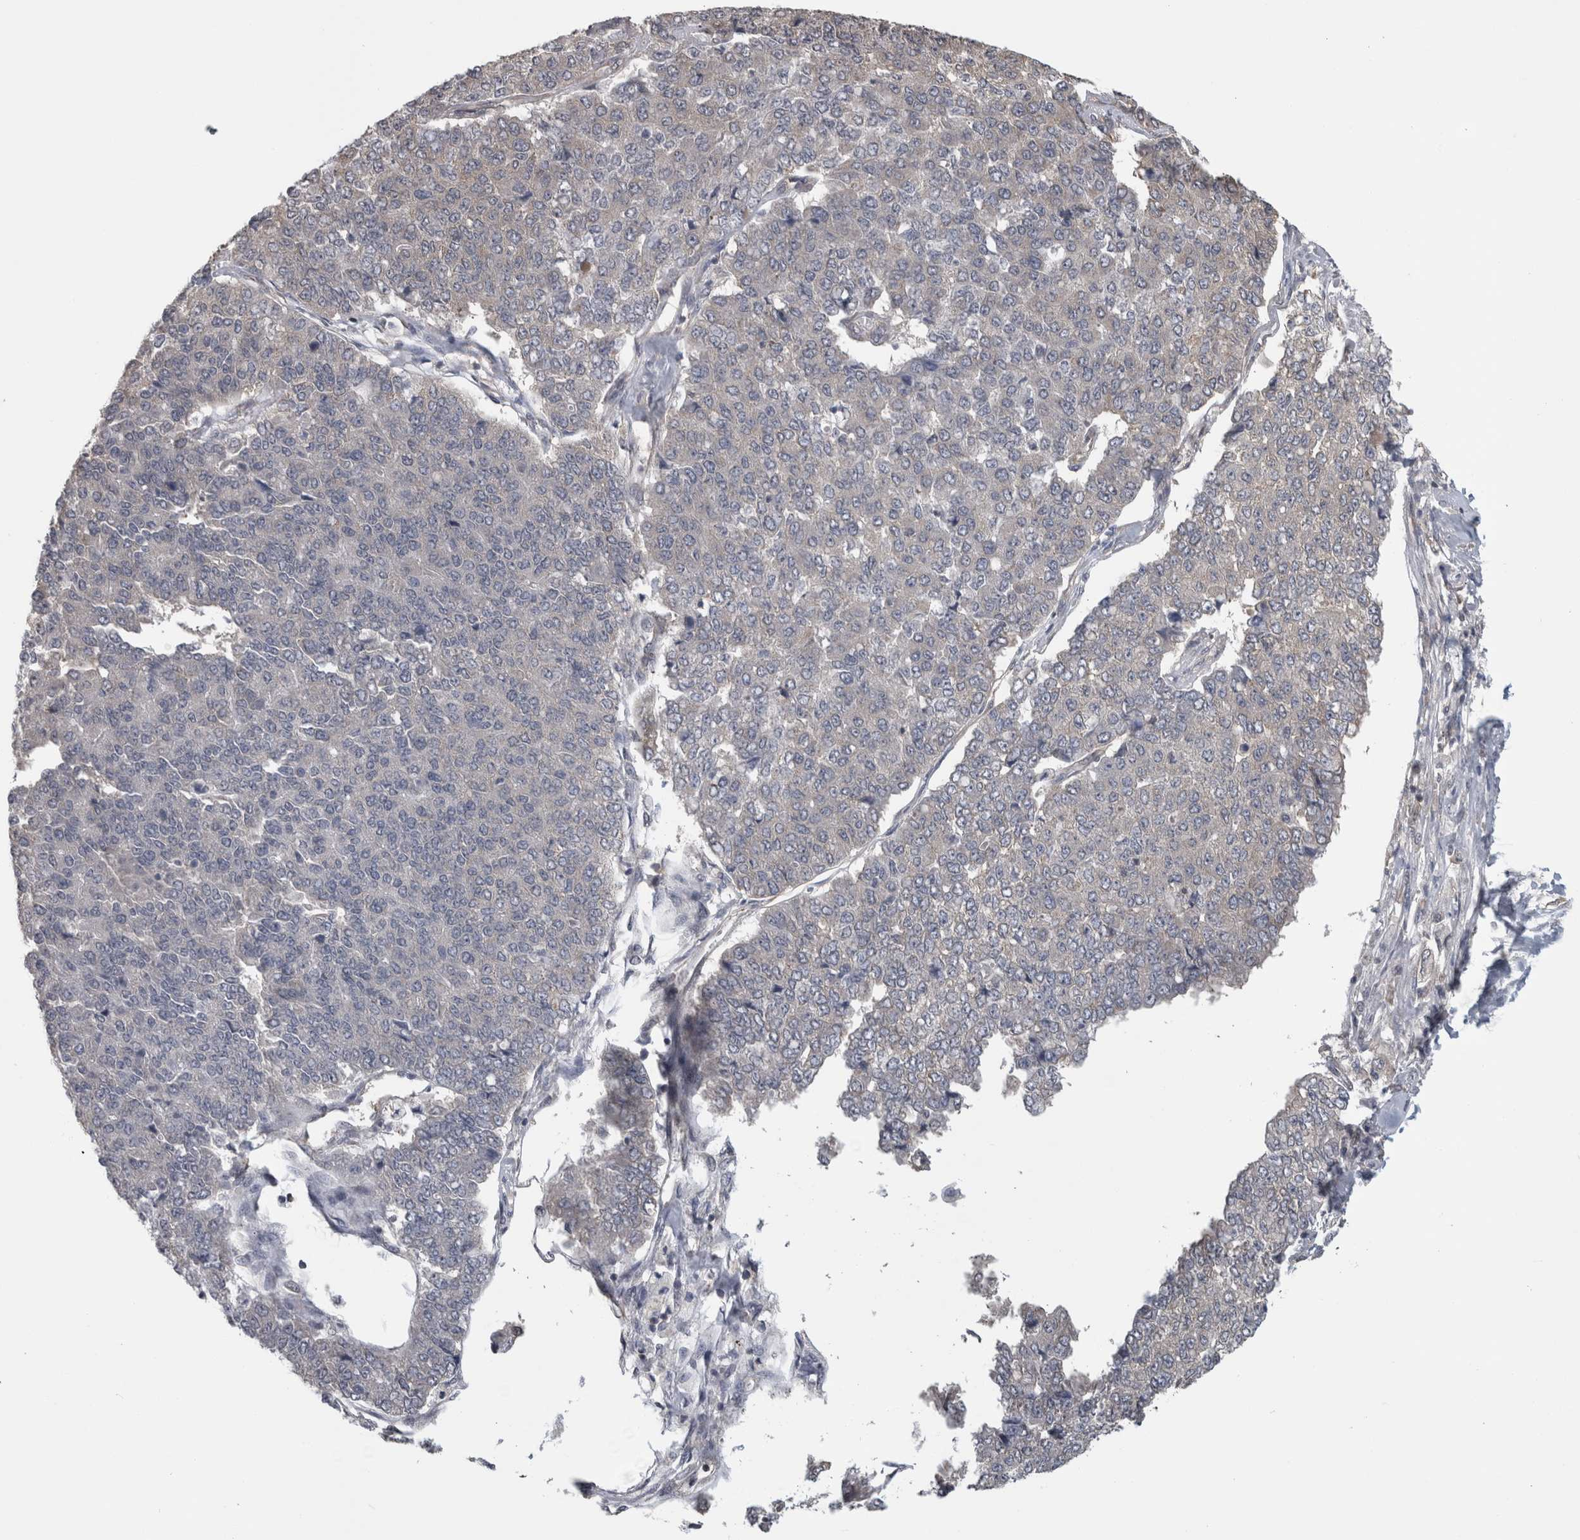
{"staining": {"intensity": "negative", "quantity": "none", "location": "none"}, "tissue": "pancreatic cancer", "cell_type": "Tumor cells", "image_type": "cancer", "snomed": [{"axis": "morphology", "description": "Adenocarcinoma, NOS"}, {"axis": "topography", "description": "Pancreas"}], "caption": "An image of human pancreatic cancer is negative for staining in tumor cells.", "gene": "ATXN2", "patient": {"sex": "male", "age": 50}}